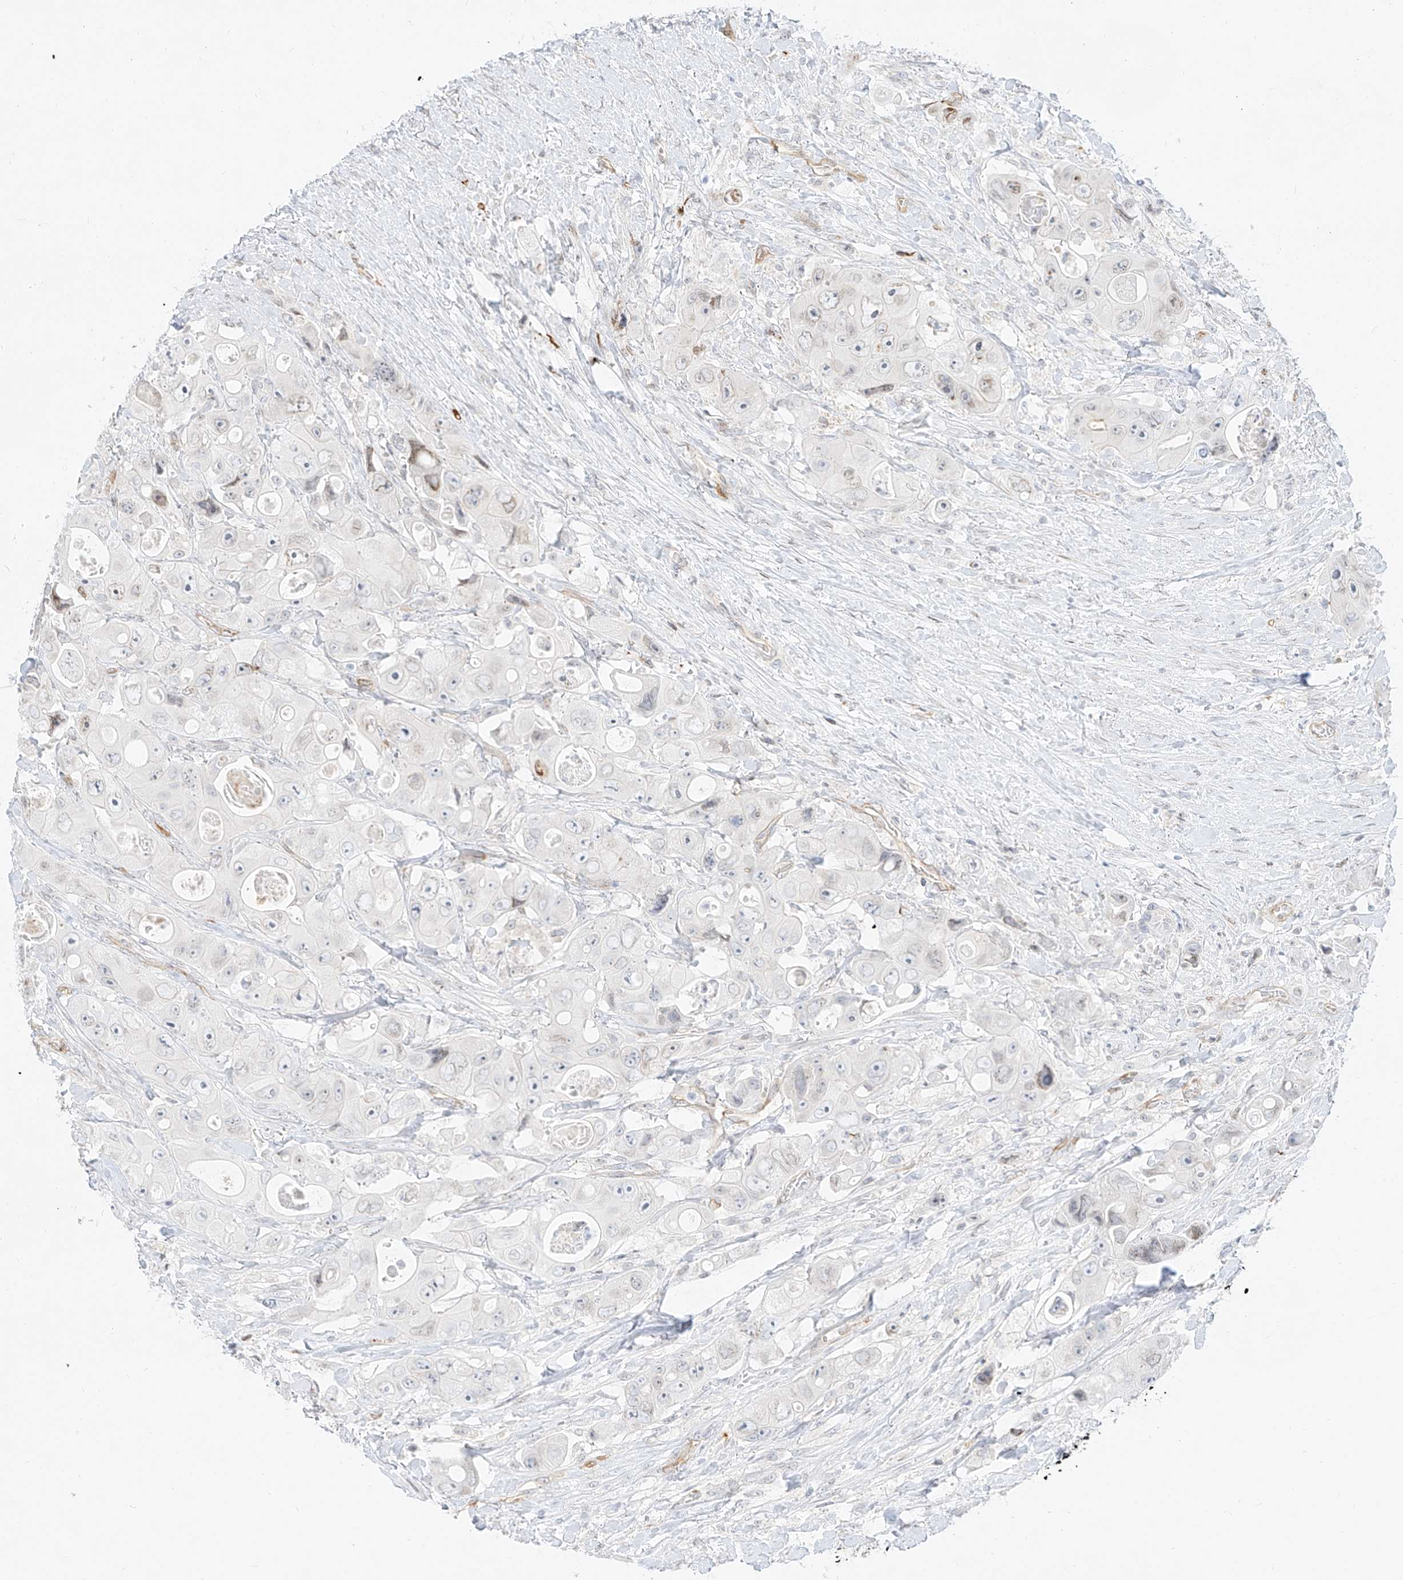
{"staining": {"intensity": "negative", "quantity": "none", "location": "none"}, "tissue": "colorectal cancer", "cell_type": "Tumor cells", "image_type": "cancer", "snomed": [{"axis": "morphology", "description": "Adenocarcinoma, NOS"}, {"axis": "topography", "description": "Colon"}], "caption": "A histopathology image of adenocarcinoma (colorectal) stained for a protein displays no brown staining in tumor cells. (DAB immunohistochemistry with hematoxylin counter stain).", "gene": "NHSL1", "patient": {"sex": "female", "age": 46}}